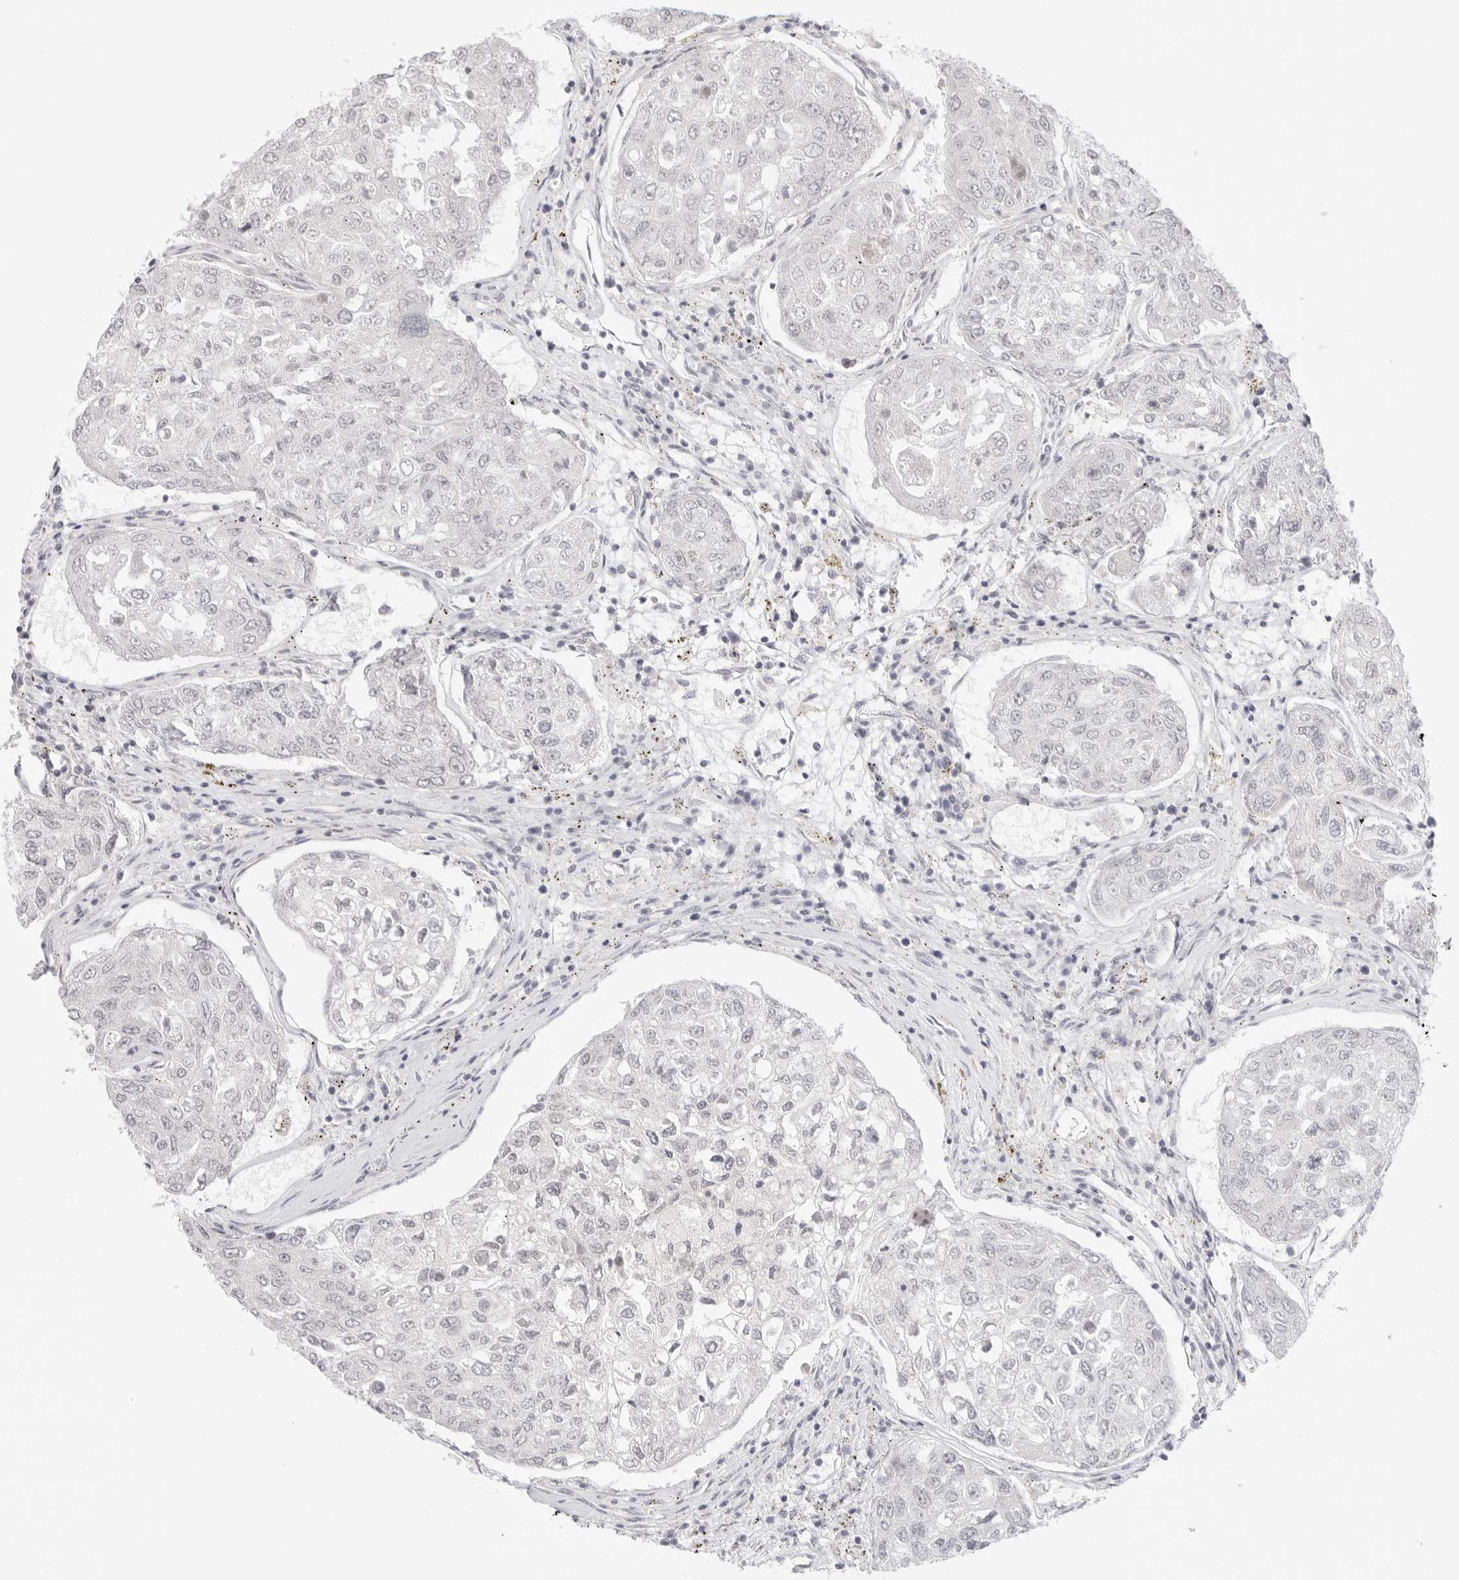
{"staining": {"intensity": "negative", "quantity": "none", "location": "none"}, "tissue": "urothelial cancer", "cell_type": "Tumor cells", "image_type": "cancer", "snomed": [{"axis": "morphology", "description": "Urothelial carcinoma, High grade"}, {"axis": "topography", "description": "Lymph node"}, {"axis": "topography", "description": "Urinary bladder"}], "caption": "A micrograph of human urothelial cancer is negative for staining in tumor cells.", "gene": "MED18", "patient": {"sex": "male", "age": 51}}